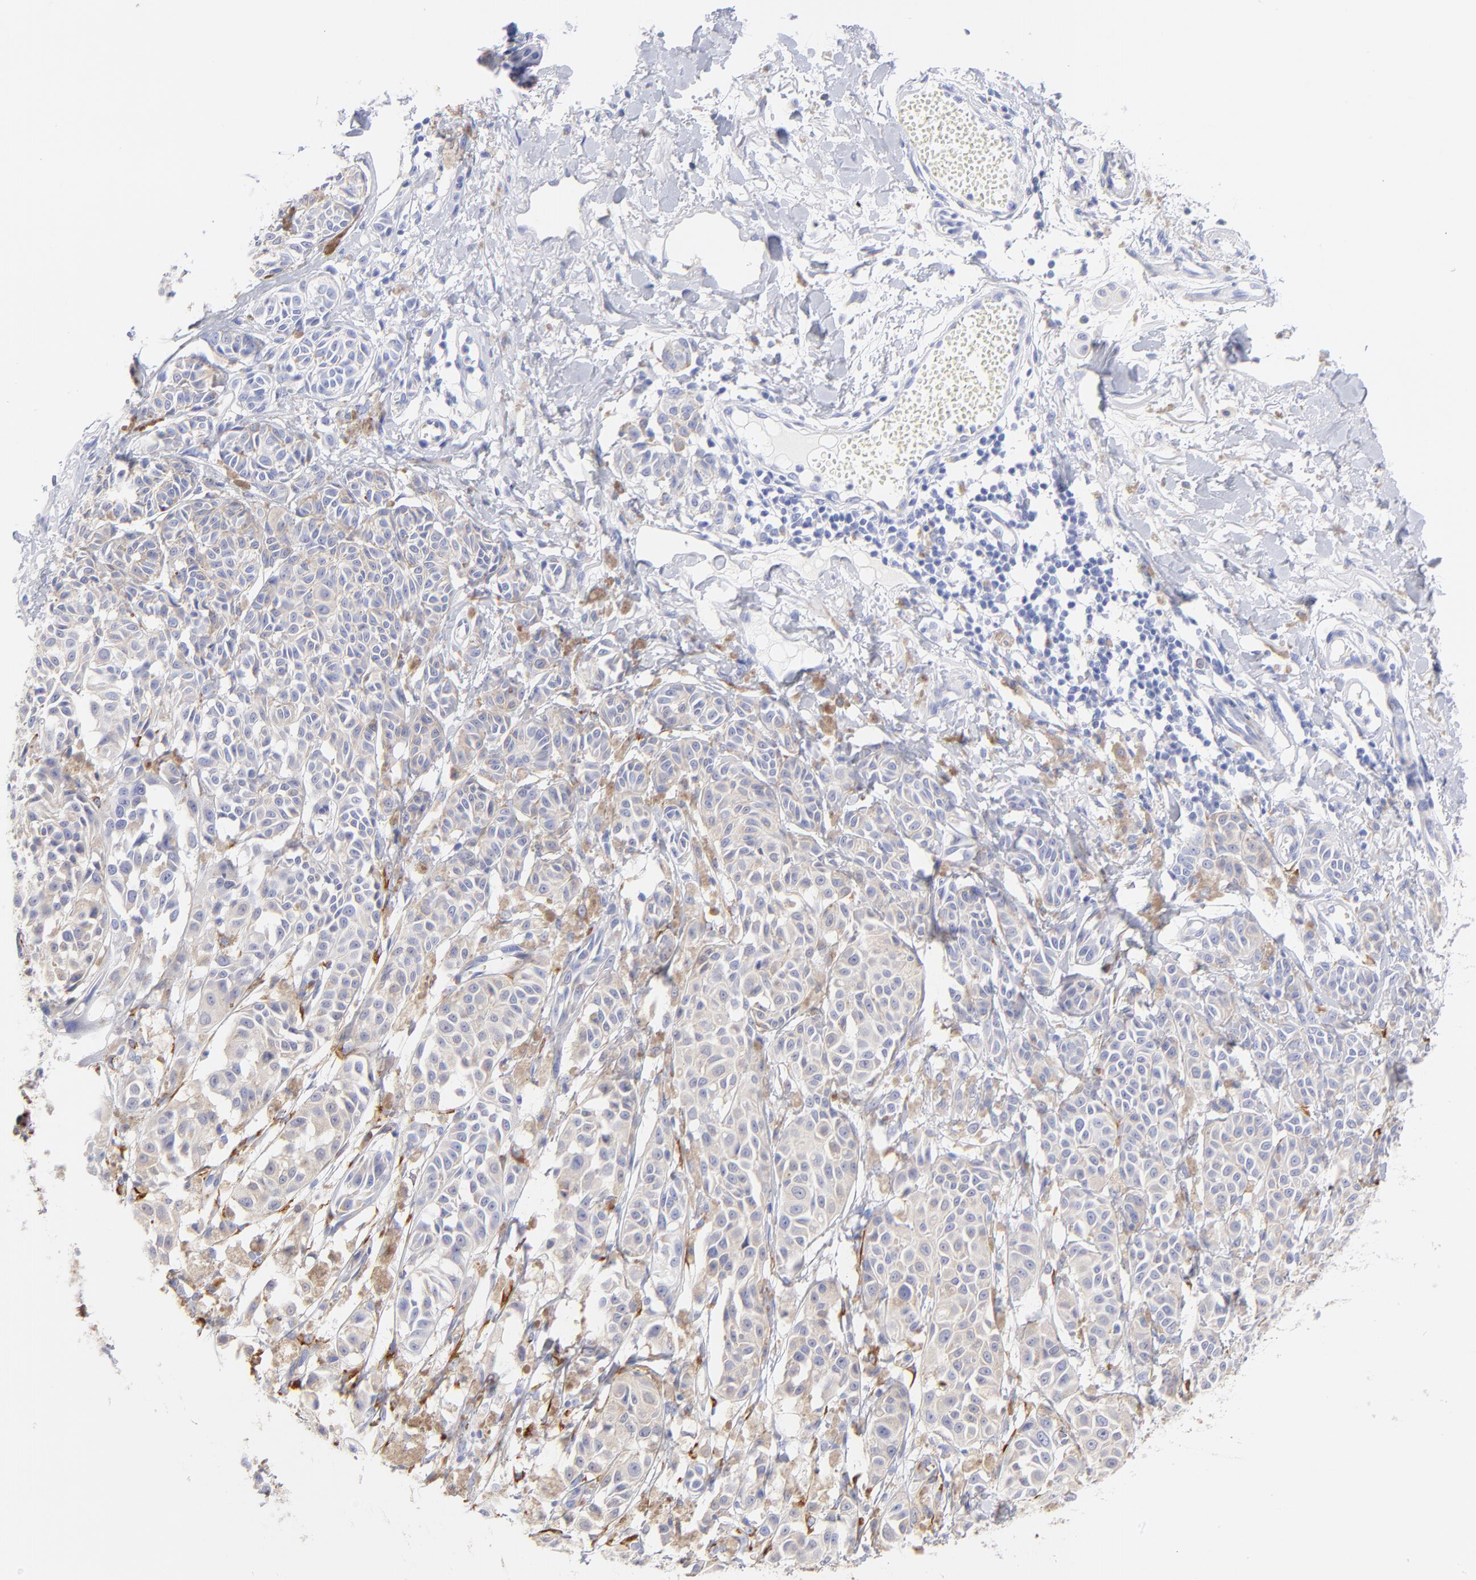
{"staining": {"intensity": "weak", "quantity": ">75%", "location": "cytoplasmic/membranous"}, "tissue": "melanoma", "cell_type": "Tumor cells", "image_type": "cancer", "snomed": [{"axis": "morphology", "description": "Malignant melanoma, NOS"}, {"axis": "topography", "description": "Skin"}], "caption": "IHC histopathology image of neoplastic tissue: human melanoma stained using immunohistochemistry exhibits low levels of weak protein expression localized specifically in the cytoplasmic/membranous of tumor cells, appearing as a cytoplasmic/membranous brown color.", "gene": "C1QTNF6", "patient": {"sex": "male", "age": 76}}